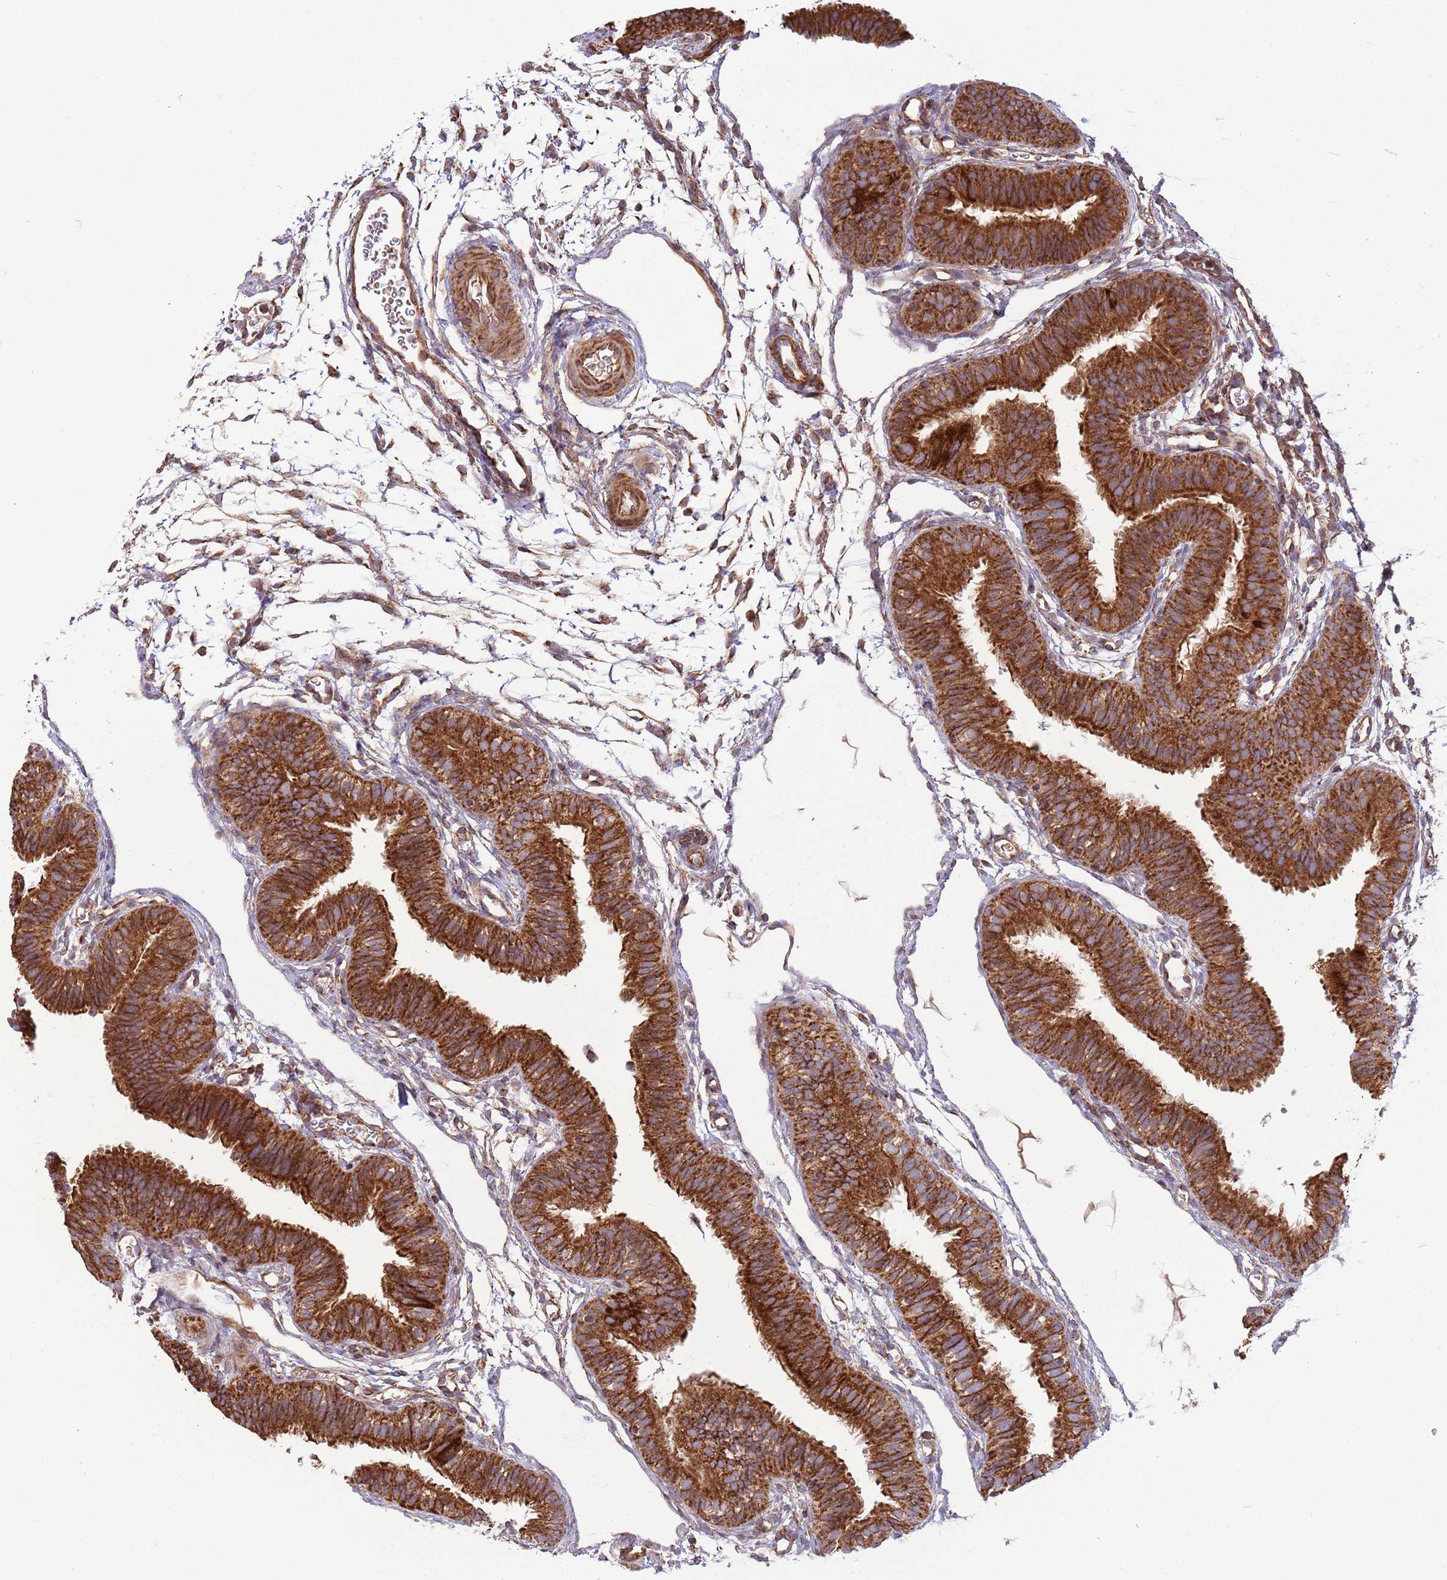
{"staining": {"intensity": "strong", "quantity": ">75%", "location": "cytoplasmic/membranous"}, "tissue": "fallopian tube", "cell_type": "Glandular cells", "image_type": "normal", "snomed": [{"axis": "morphology", "description": "Normal tissue, NOS"}, {"axis": "topography", "description": "Fallopian tube"}], "caption": "The histopathology image displays immunohistochemical staining of benign fallopian tube. There is strong cytoplasmic/membranous positivity is seen in about >75% of glandular cells. (DAB (3,3'-diaminobenzidine) IHC with brightfield microscopy, high magnification).", "gene": "ATP5PD", "patient": {"sex": "female", "age": 35}}